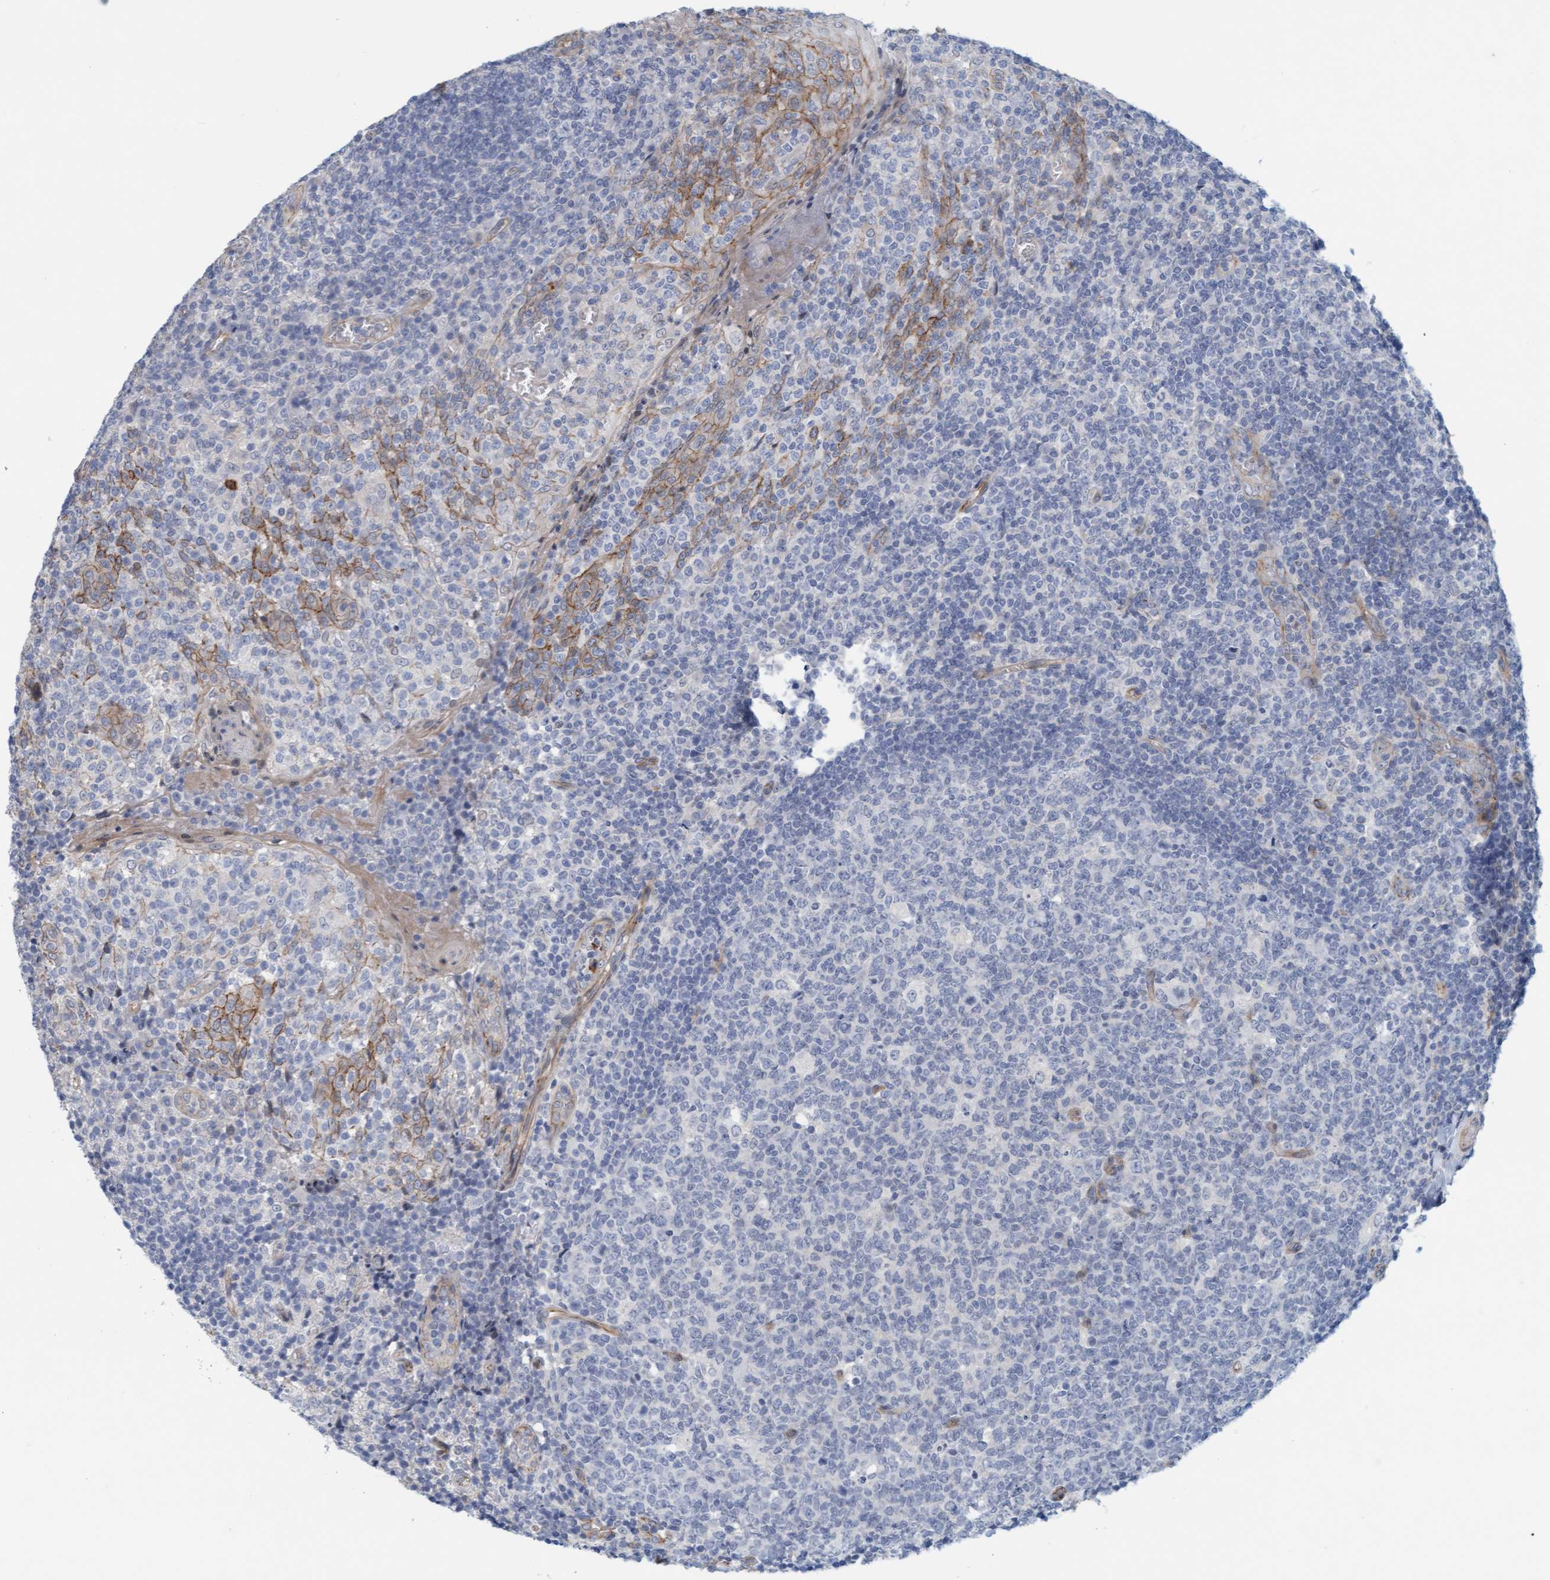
{"staining": {"intensity": "negative", "quantity": "none", "location": "none"}, "tissue": "tonsil", "cell_type": "Germinal center cells", "image_type": "normal", "snomed": [{"axis": "morphology", "description": "Normal tissue, NOS"}, {"axis": "topography", "description": "Tonsil"}], "caption": "Normal tonsil was stained to show a protein in brown. There is no significant staining in germinal center cells. (DAB (3,3'-diaminobenzidine) IHC with hematoxylin counter stain).", "gene": "KRBA2", "patient": {"sex": "female", "age": 19}}